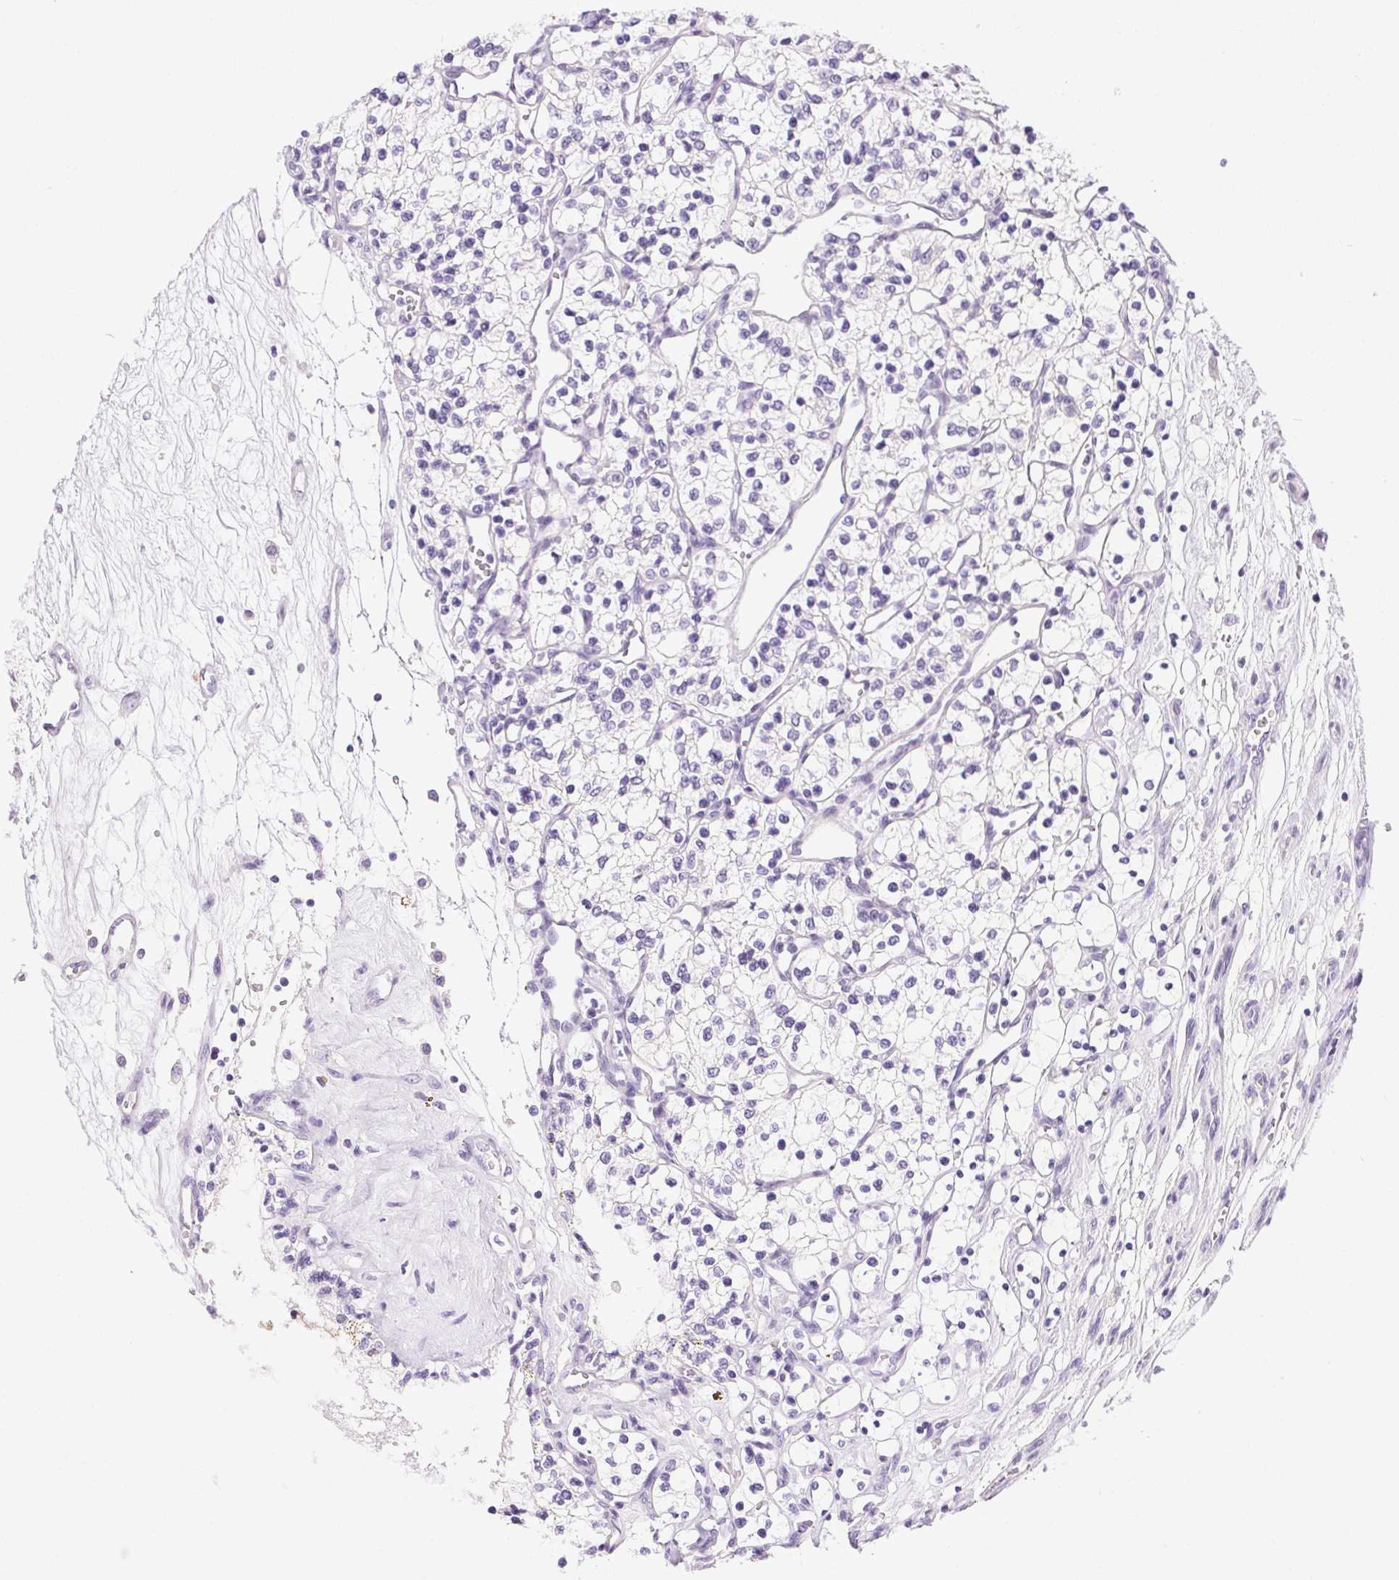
{"staining": {"intensity": "negative", "quantity": "none", "location": "none"}, "tissue": "renal cancer", "cell_type": "Tumor cells", "image_type": "cancer", "snomed": [{"axis": "morphology", "description": "Adenocarcinoma, NOS"}, {"axis": "topography", "description": "Kidney"}], "caption": "A high-resolution photomicrograph shows immunohistochemistry (IHC) staining of adenocarcinoma (renal), which shows no significant positivity in tumor cells.", "gene": "C20orf85", "patient": {"sex": "female", "age": 69}}